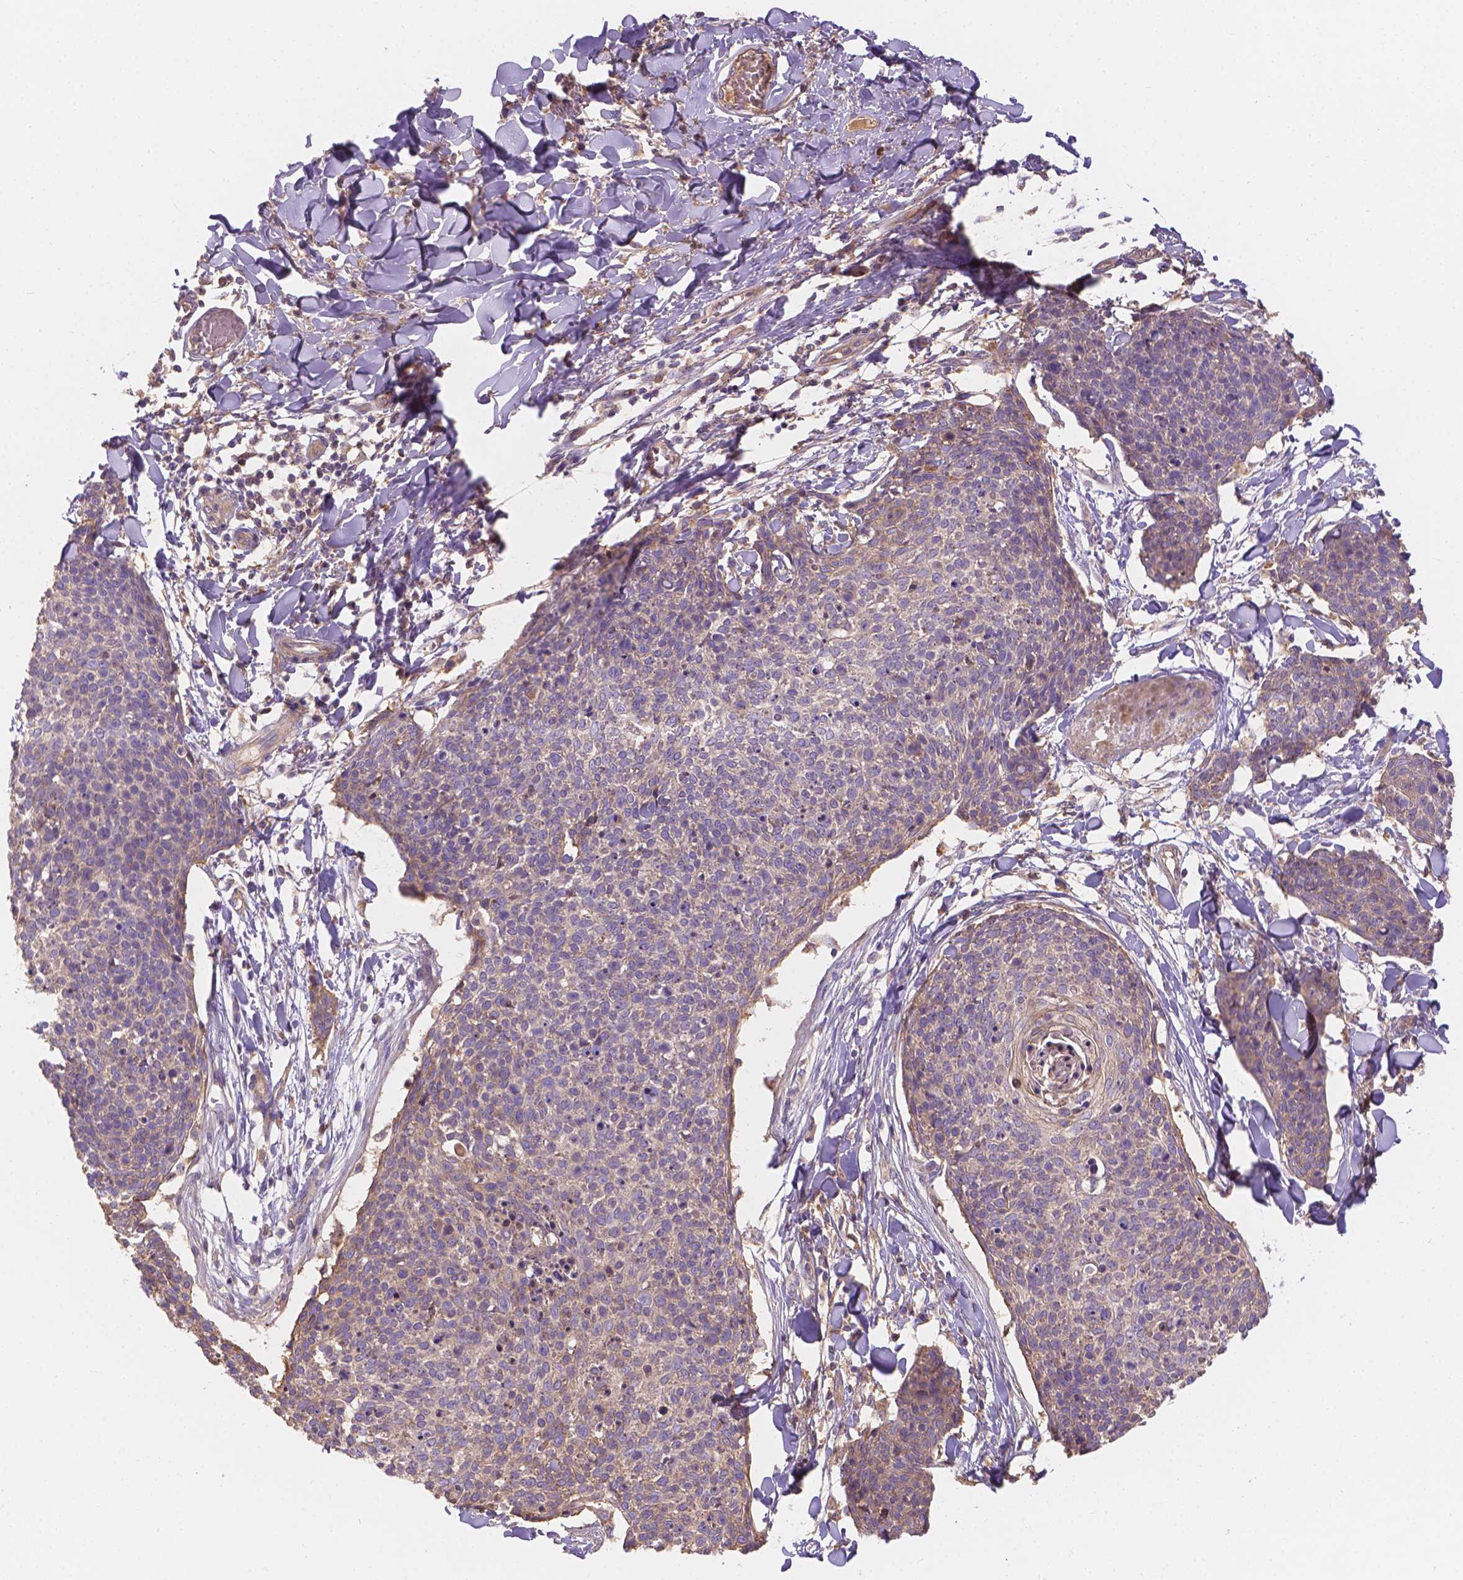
{"staining": {"intensity": "moderate", "quantity": ">75%", "location": "cytoplasmic/membranous"}, "tissue": "skin cancer", "cell_type": "Tumor cells", "image_type": "cancer", "snomed": [{"axis": "morphology", "description": "Squamous cell carcinoma, NOS"}, {"axis": "topography", "description": "Skin"}, {"axis": "topography", "description": "Vulva"}], "caption": "Tumor cells demonstrate moderate cytoplasmic/membranous expression in about >75% of cells in skin cancer (squamous cell carcinoma).", "gene": "CDK10", "patient": {"sex": "female", "age": 75}}